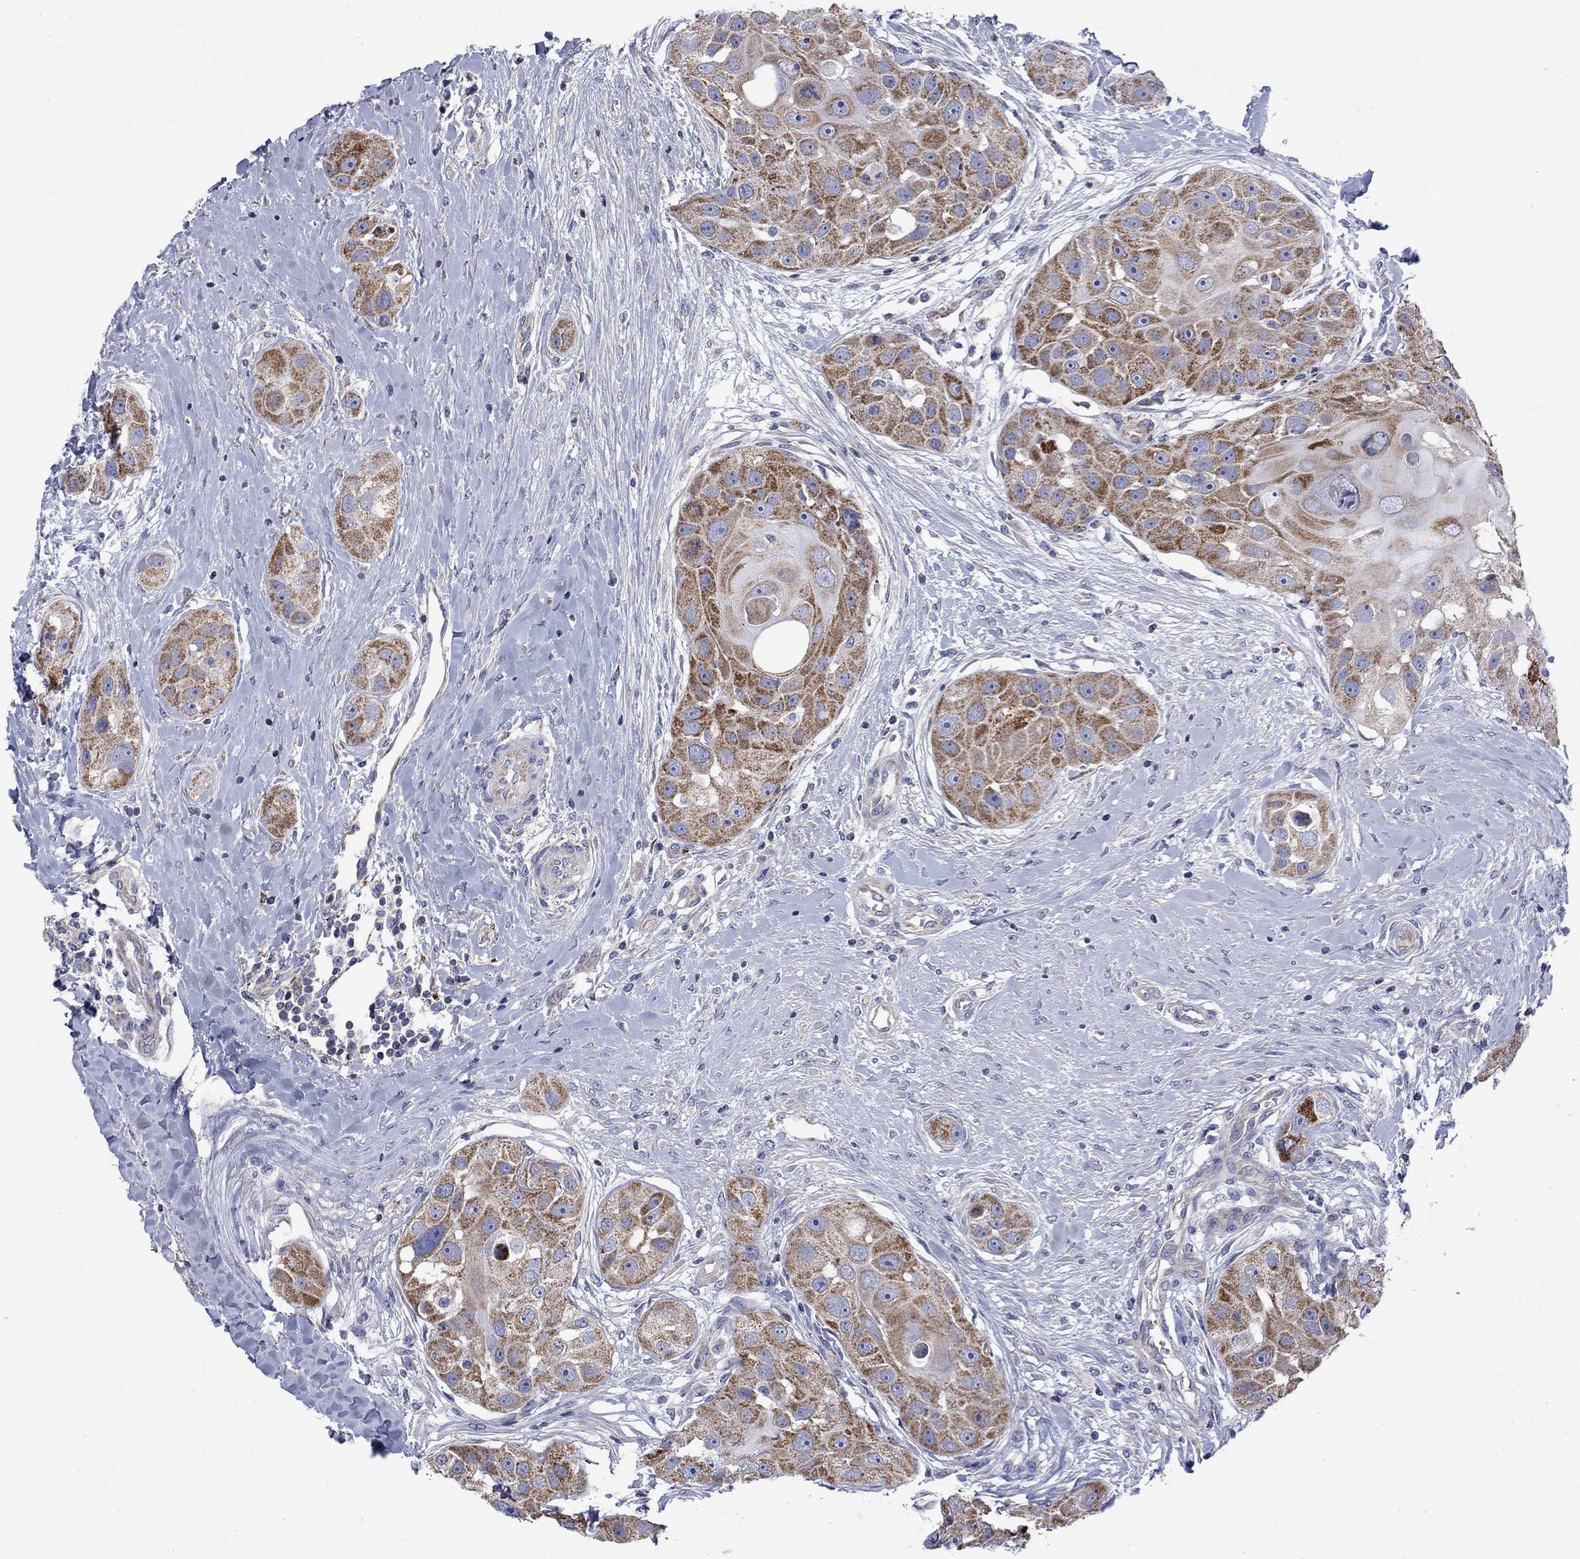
{"staining": {"intensity": "strong", "quantity": "25%-75%", "location": "cytoplasmic/membranous"}, "tissue": "head and neck cancer", "cell_type": "Tumor cells", "image_type": "cancer", "snomed": [{"axis": "morphology", "description": "Normal tissue, NOS"}, {"axis": "morphology", "description": "Squamous cell carcinoma, NOS"}, {"axis": "topography", "description": "Skeletal muscle"}, {"axis": "topography", "description": "Head-Neck"}], "caption": "A micrograph of human head and neck cancer stained for a protein reveals strong cytoplasmic/membranous brown staining in tumor cells.", "gene": "CISD1", "patient": {"sex": "male", "age": 51}}